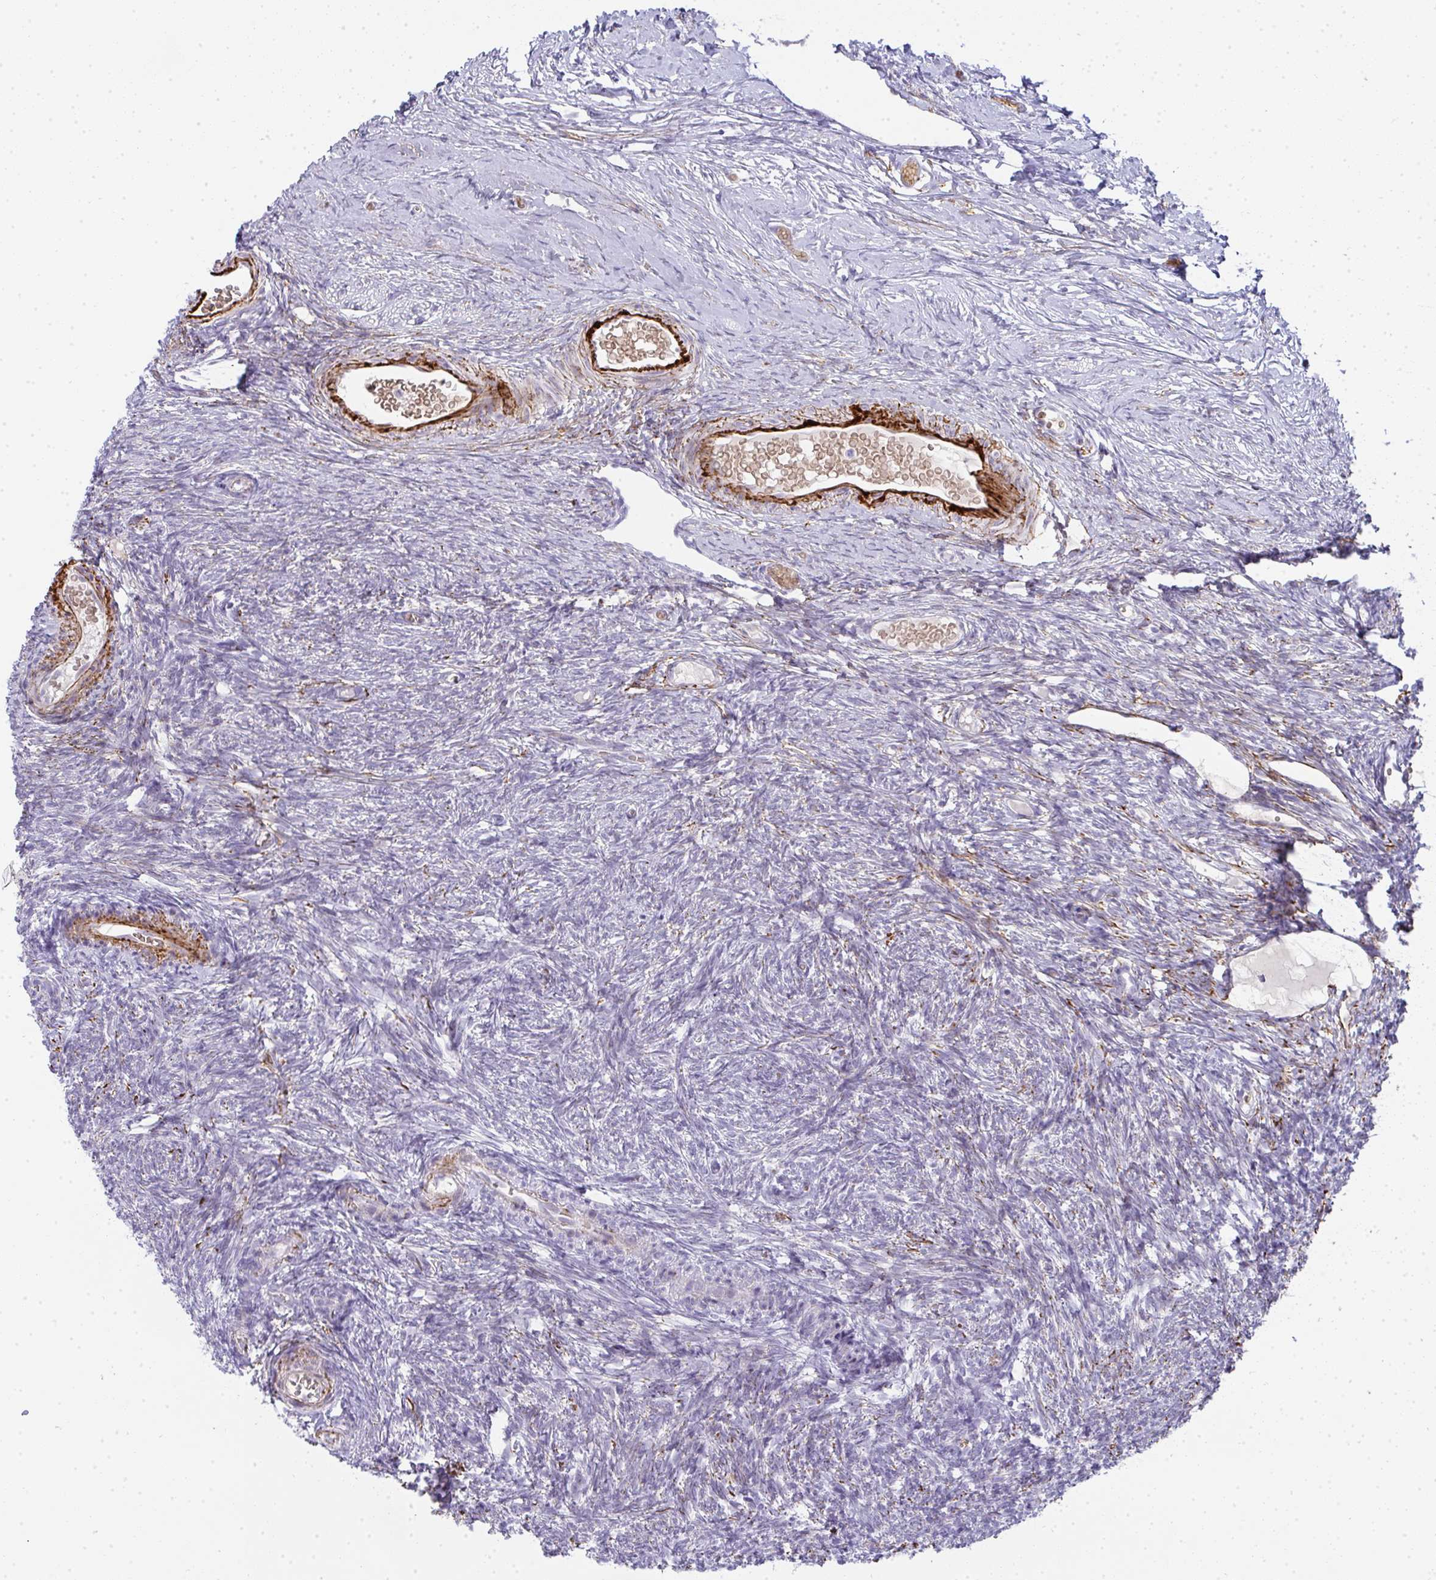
{"staining": {"intensity": "negative", "quantity": "none", "location": "none"}, "tissue": "ovary", "cell_type": "Ovarian stroma cells", "image_type": "normal", "snomed": [{"axis": "morphology", "description": "Normal tissue, NOS"}, {"axis": "topography", "description": "Ovary"}], "caption": "DAB (3,3'-diaminobenzidine) immunohistochemical staining of benign human ovary shows no significant expression in ovarian stroma cells. The staining is performed using DAB (3,3'-diaminobenzidine) brown chromogen with nuclei counter-stained in using hematoxylin.", "gene": "TNMD", "patient": {"sex": "female", "age": 39}}